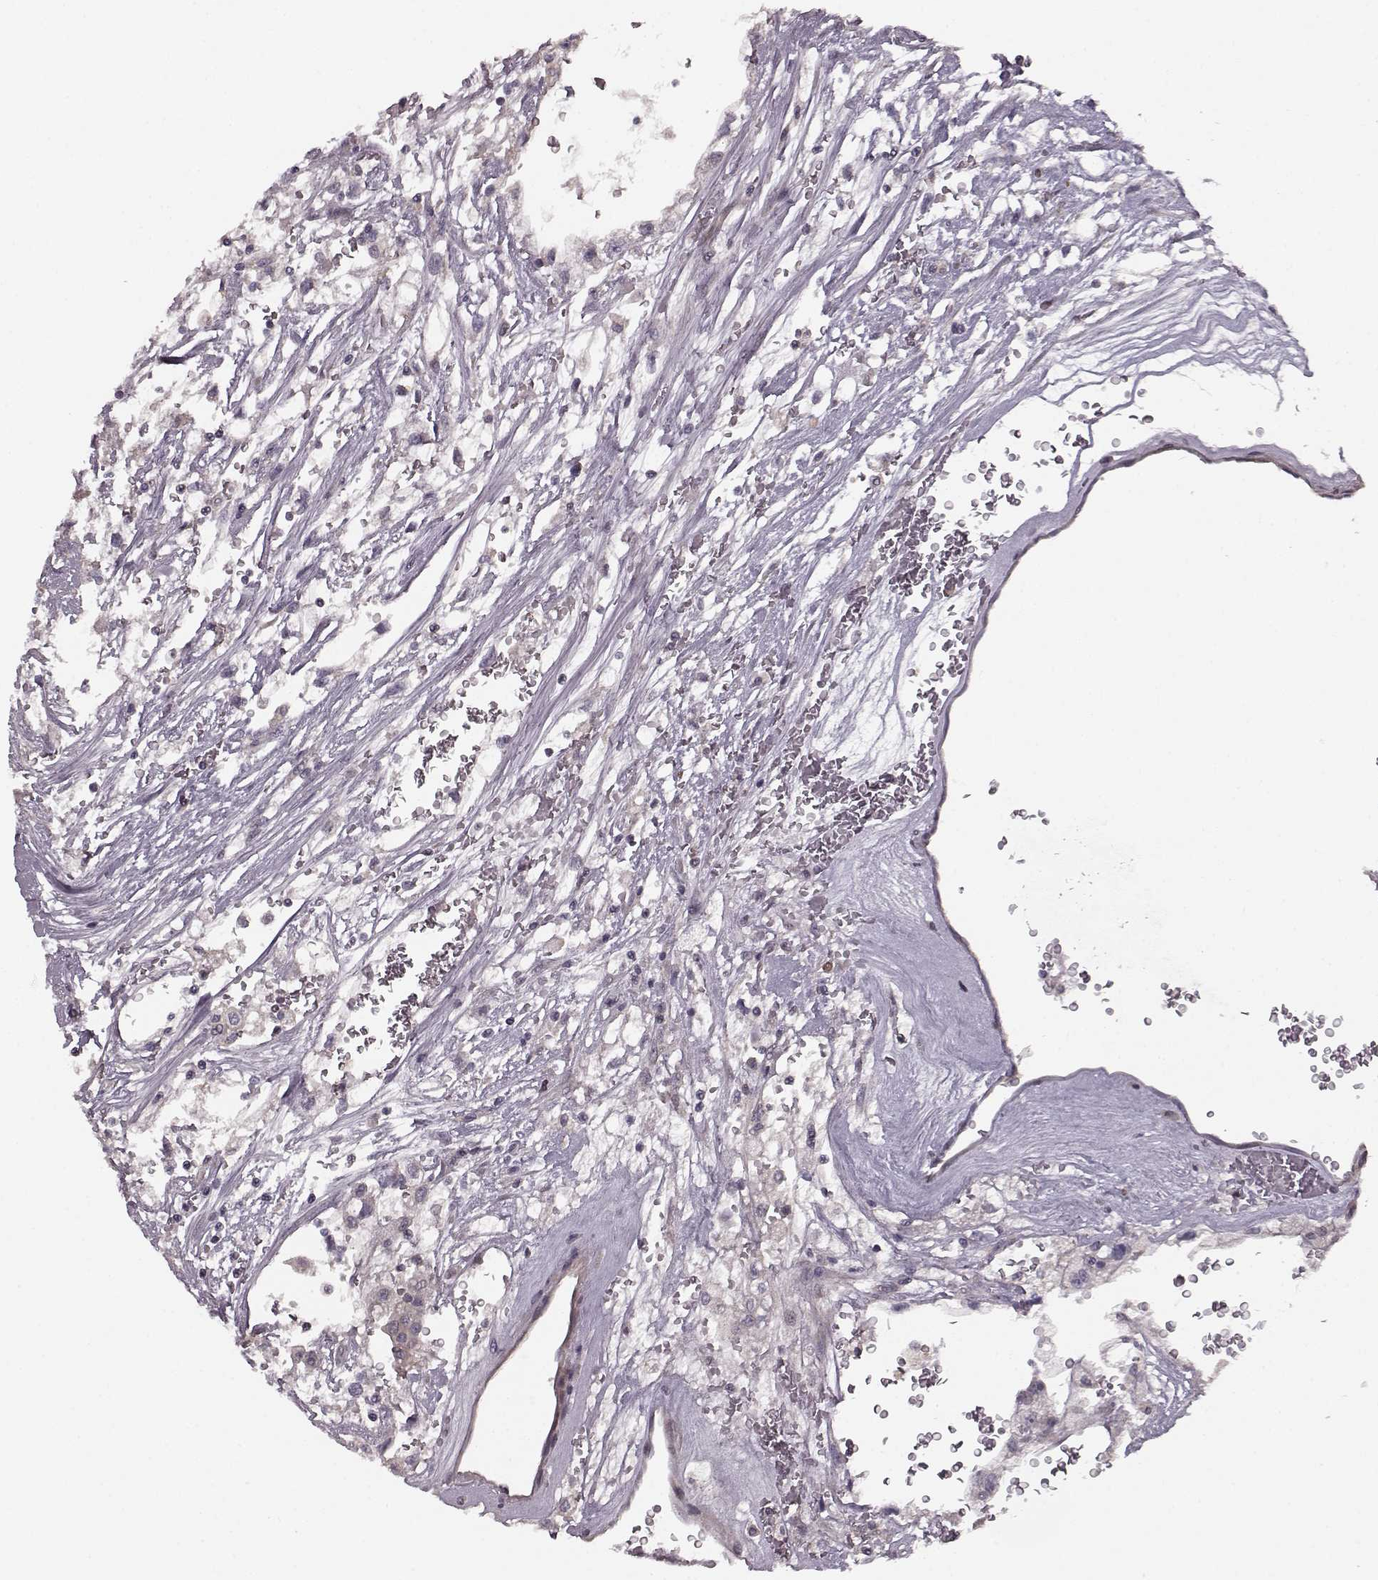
{"staining": {"intensity": "negative", "quantity": "none", "location": "none"}, "tissue": "renal cancer", "cell_type": "Tumor cells", "image_type": "cancer", "snomed": [{"axis": "morphology", "description": "Adenocarcinoma, NOS"}, {"axis": "topography", "description": "Kidney"}], "caption": "This is a micrograph of IHC staining of renal cancer (adenocarcinoma), which shows no staining in tumor cells. (DAB immunohistochemistry (IHC) visualized using brightfield microscopy, high magnification).", "gene": "SLAIN2", "patient": {"sex": "male", "age": 59}}